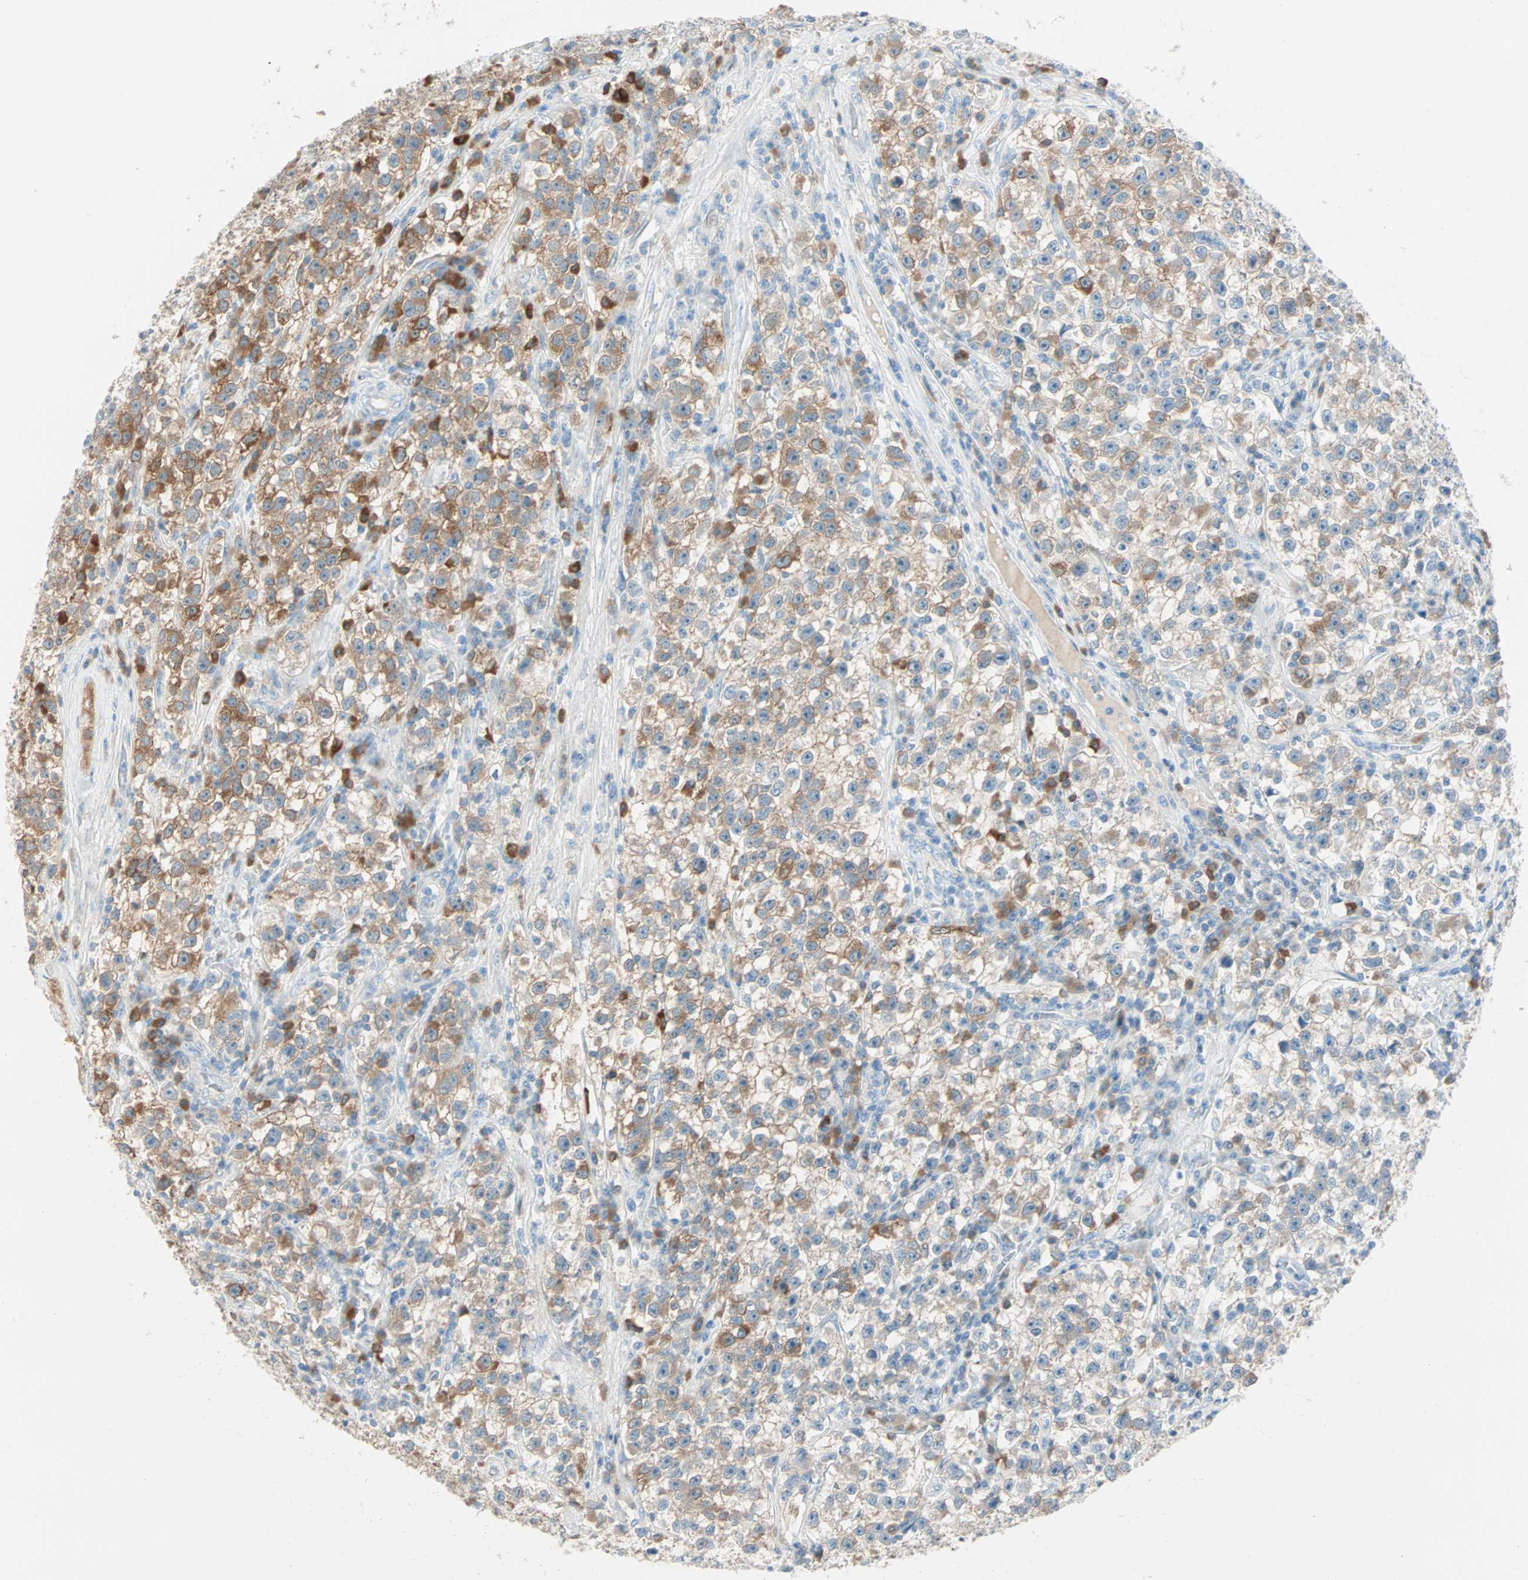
{"staining": {"intensity": "moderate", "quantity": ">75%", "location": "cytoplasmic/membranous"}, "tissue": "testis cancer", "cell_type": "Tumor cells", "image_type": "cancer", "snomed": [{"axis": "morphology", "description": "Seminoma, NOS"}, {"axis": "topography", "description": "Testis"}], "caption": "High-power microscopy captured an IHC photomicrograph of testis cancer, revealing moderate cytoplasmic/membranous staining in approximately >75% of tumor cells. The staining was performed using DAB (3,3'-diaminobenzidine), with brown indicating positive protein expression. Nuclei are stained blue with hematoxylin.", "gene": "ATF6", "patient": {"sex": "male", "age": 22}}